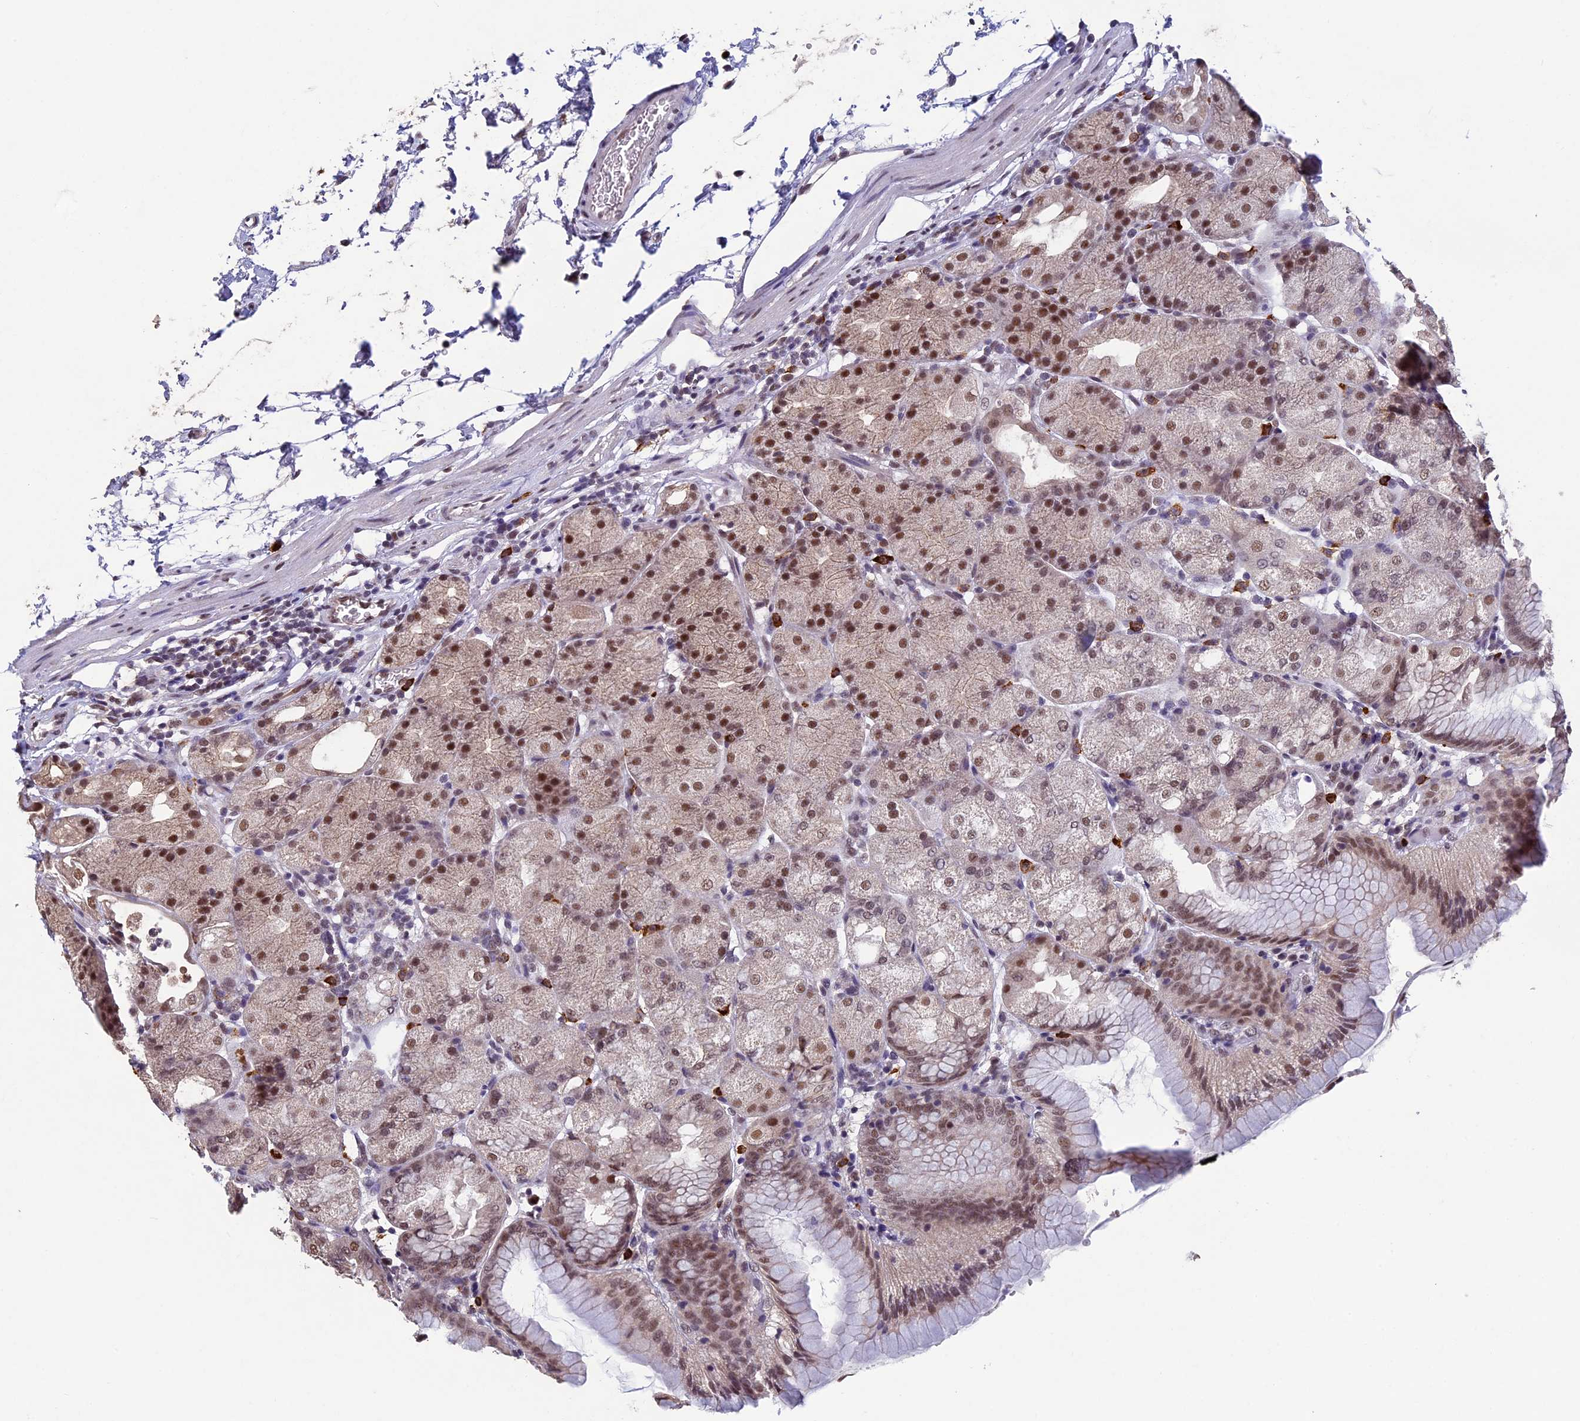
{"staining": {"intensity": "strong", "quantity": "25%-75%", "location": "nuclear"}, "tissue": "stomach", "cell_type": "Glandular cells", "image_type": "normal", "snomed": [{"axis": "morphology", "description": "Normal tissue, NOS"}, {"axis": "topography", "description": "Stomach, upper"}, {"axis": "topography", "description": "Stomach, lower"}], "caption": "Immunohistochemistry of unremarkable human stomach reveals high levels of strong nuclear positivity in about 25%-75% of glandular cells. (Stains: DAB (3,3'-diaminobenzidine) in brown, nuclei in blue, Microscopy: brightfield microscopy at high magnification).", "gene": "RNF40", "patient": {"sex": "male", "age": 62}}